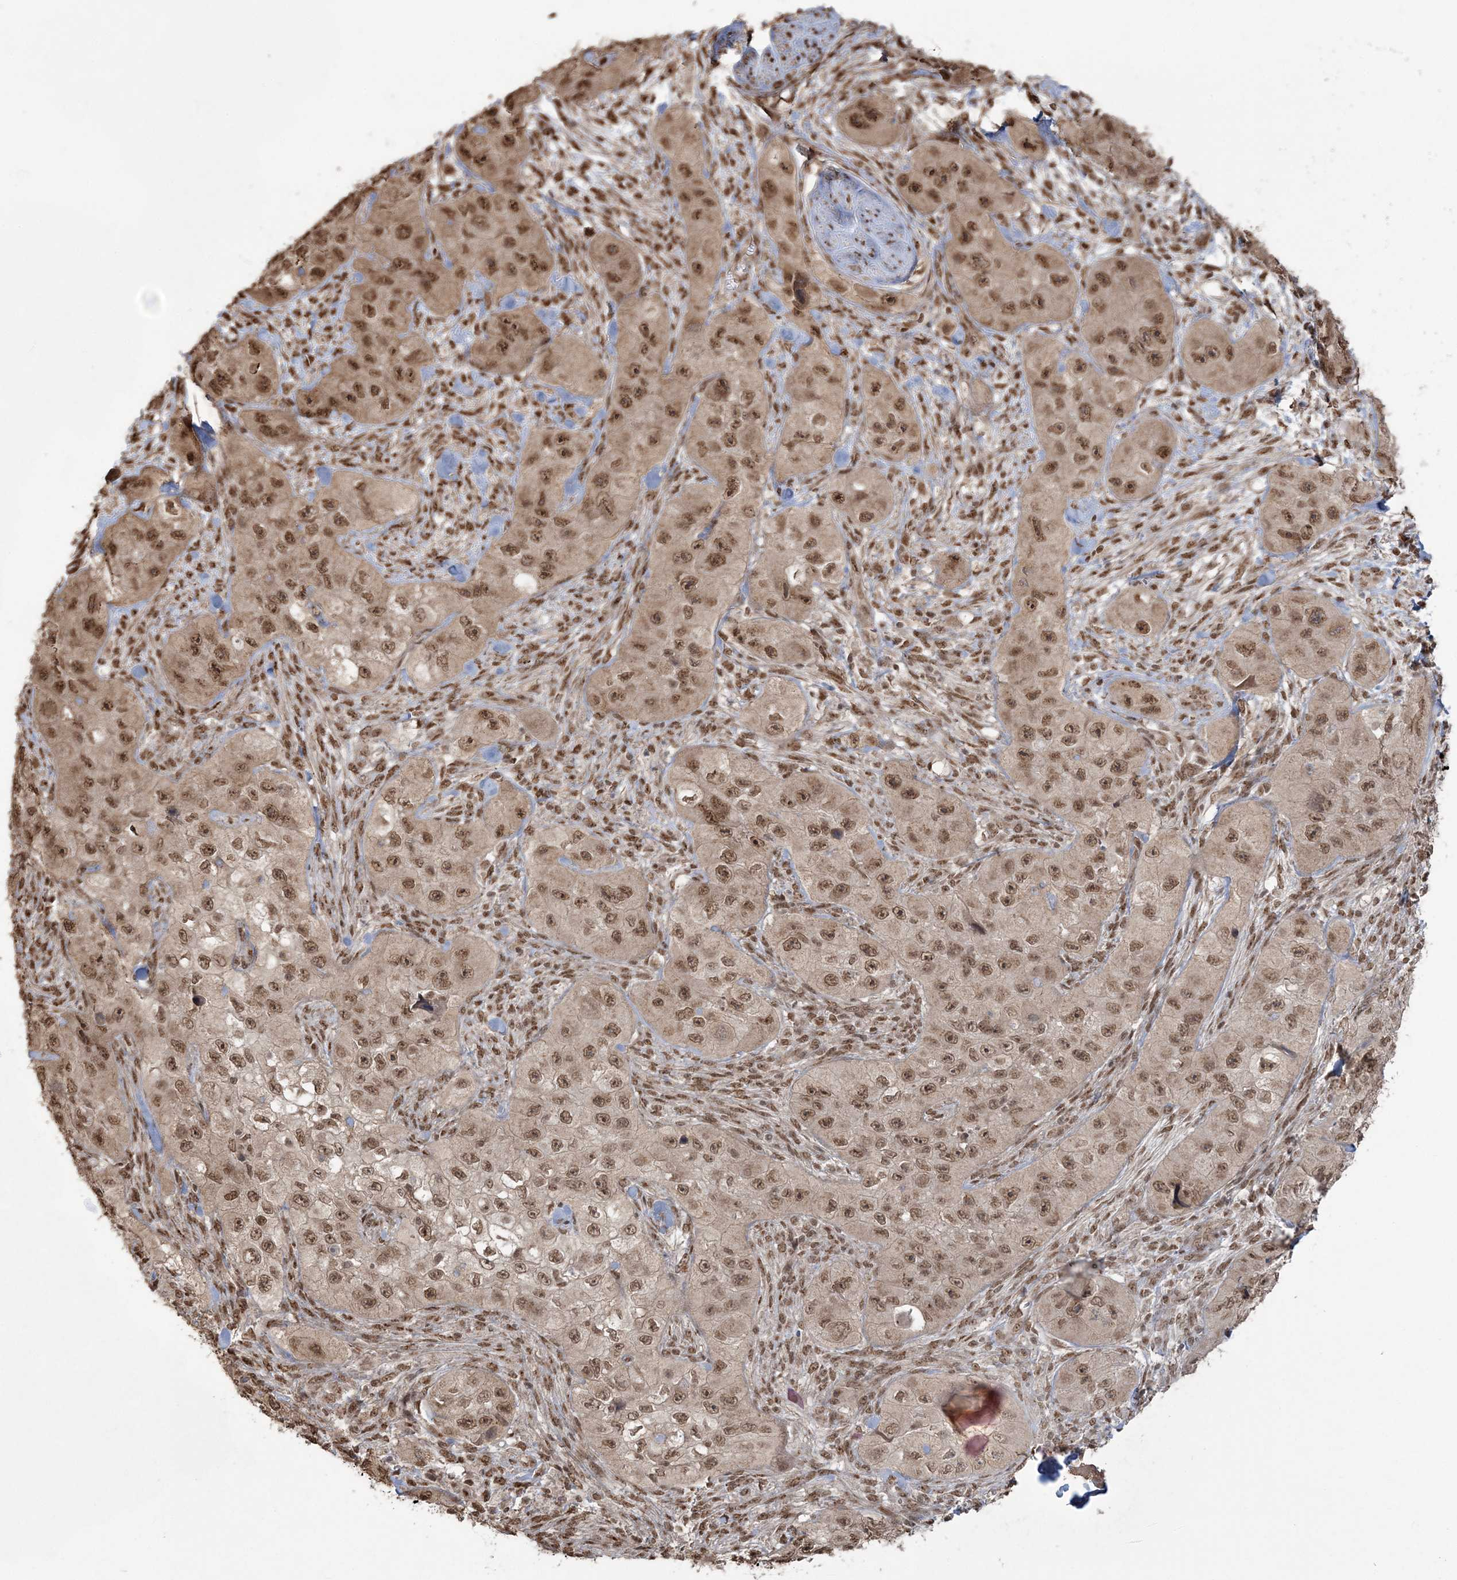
{"staining": {"intensity": "moderate", "quantity": ">75%", "location": "nuclear"}, "tissue": "skin cancer", "cell_type": "Tumor cells", "image_type": "cancer", "snomed": [{"axis": "morphology", "description": "Squamous cell carcinoma, NOS"}, {"axis": "topography", "description": "Skin"}, {"axis": "topography", "description": "Subcutis"}], "caption": "Protein analysis of skin squamous cell carcinoma tissue demonstrates moderate nuclear expression in about >75% of tumor cells.", "gene": "ZNF839", "patient": {"sex": "male", "age": 73}}